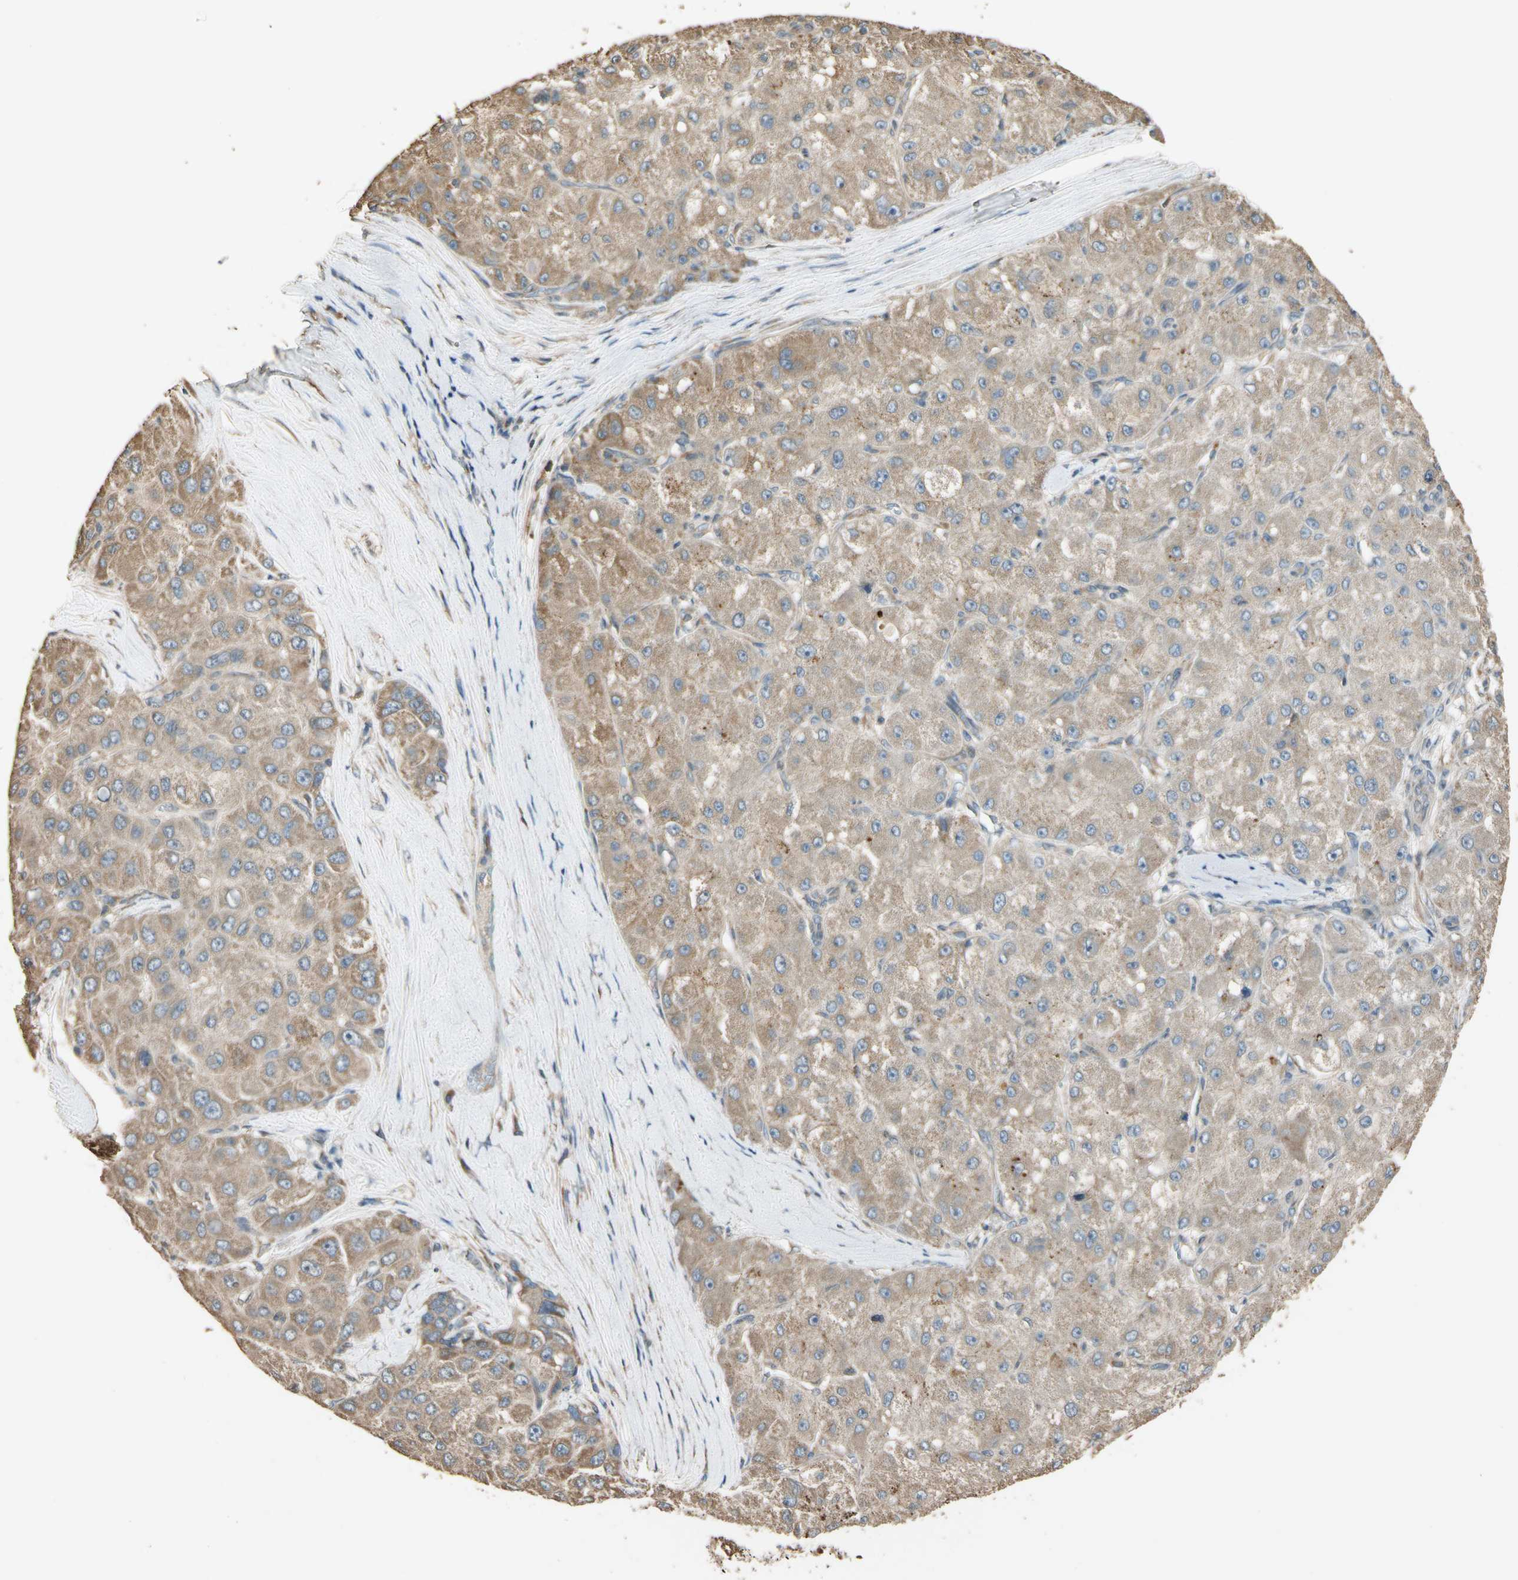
{"staining": {"intensity": "moderate", "quantity": ">75%", "location": "cytoplasmic/membranous"}, "tissue": "liver cancer", "cell_type": "Tumor cells", "image_type": "cancer", "snomed": [{"axis": "morphology", "description": "Carcinoma, Hepatocellular, NOS"}, {"axis": "topography", "description": "Liver"}], "caption": "Tumor cells demonstrate medium levels of moderate cytoplasmic/membranous expression in about >75% of cells in liver cancer (hepatocellular carcinoma).", "gene": "STX18", "patient": {"sex": "male", "age": 80}}